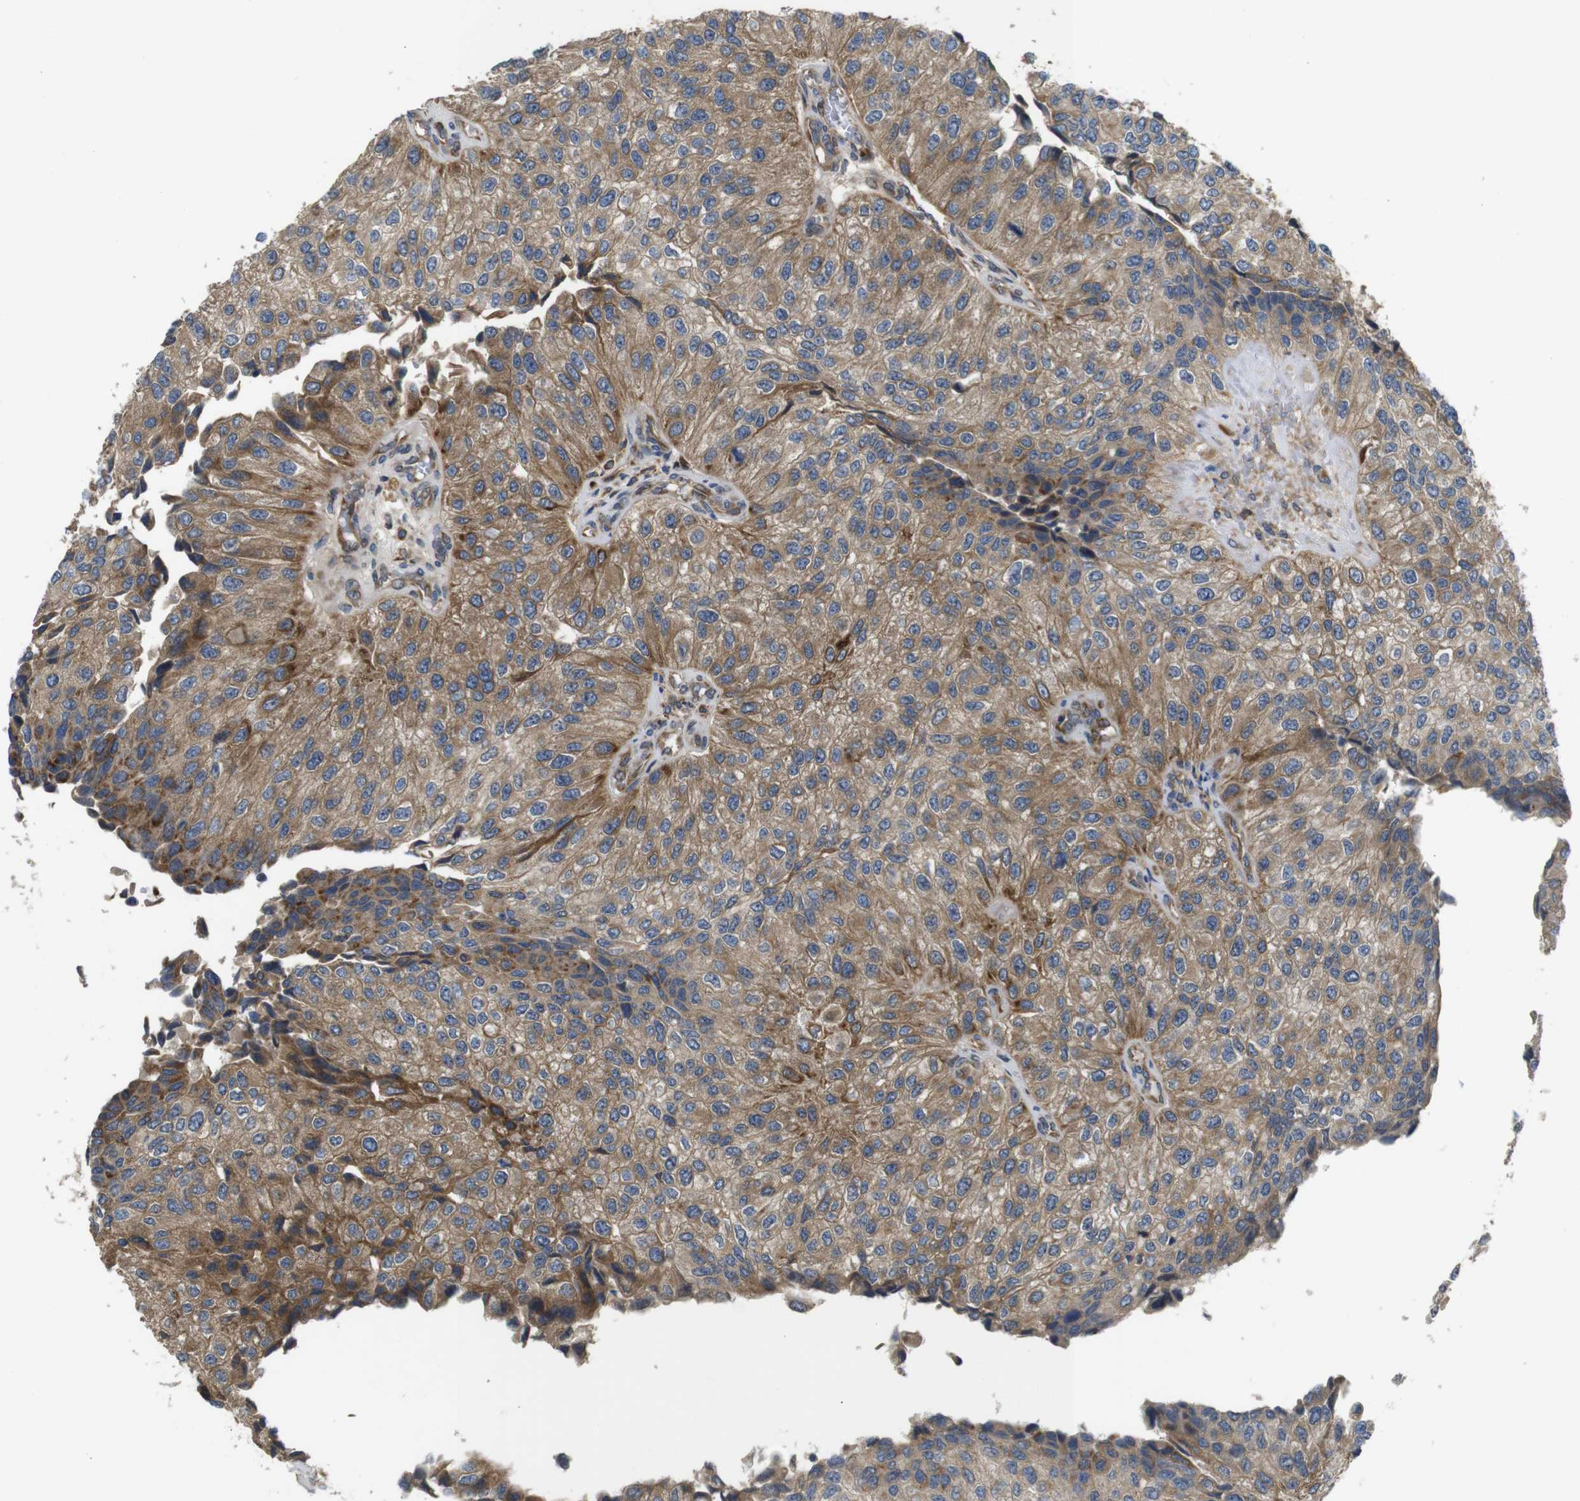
{"staining": {"intensity": "moderate", "quantity": ">75%", "location": "cytoplasmic/membranous"}, "tissue": "urothelial cancer", "cell_type": "Tumor cells", "image_type": "cancer", "snomed": [{"axis": "morphology", "description": "Urothelial carcinoma, High grade"}, {"axis": "topography", "description": "Kidney"}, {"axis": "topography", "description": "Urinary bladder"}], "caption": "High-magnification brightfield microscopy of urothelial cancer stained with DAB (brown) and counterstained with hematoxylin (blue). tumor cells exhibit moderate cytoplasmic/membranous expression is seen in approximately>75% of cells.", "gene": "UBE2G2", "patient": {"sex": "male", "age": 77}}